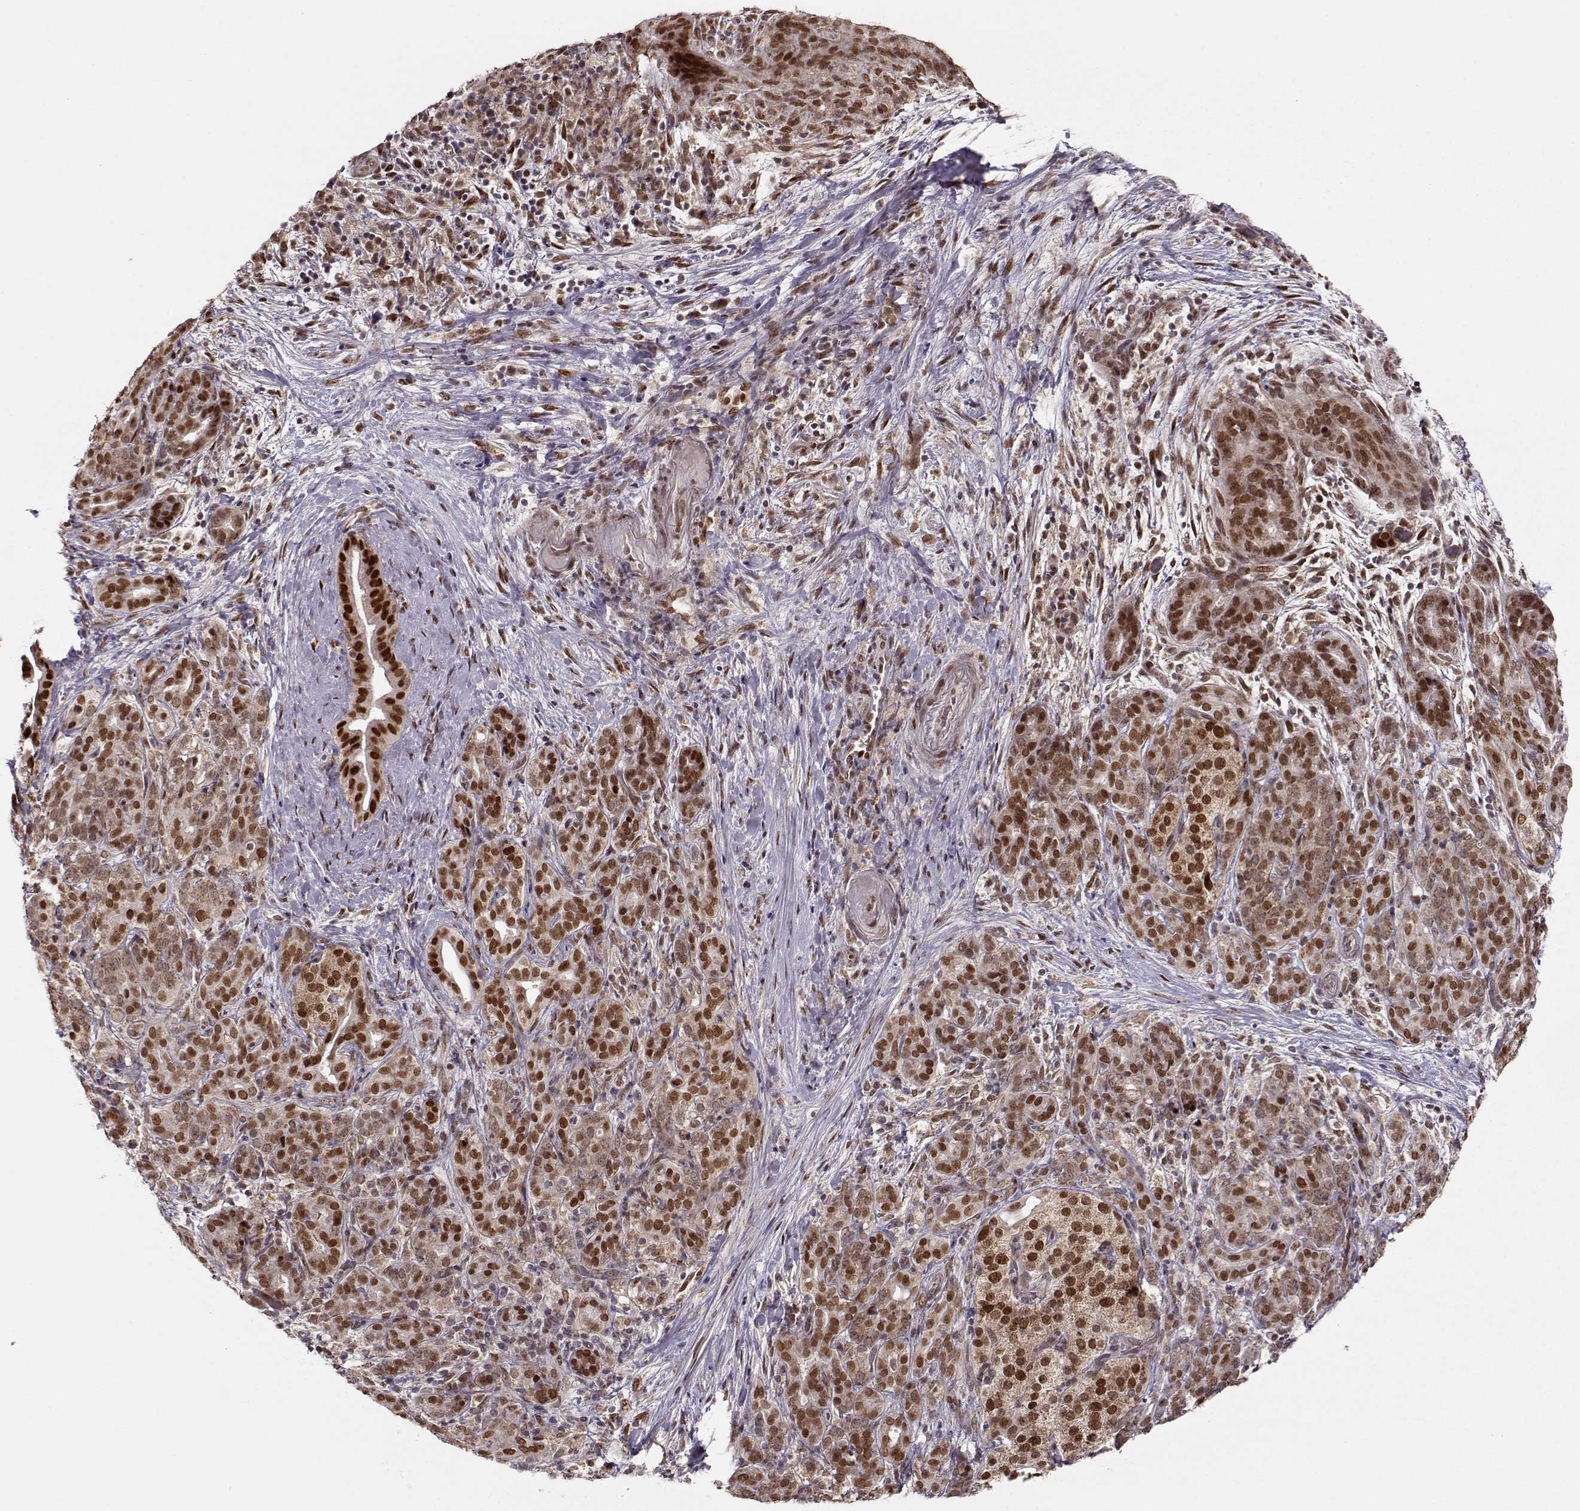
{"staining": {"intensity": "strong", "quantity": ">75%", "location": "nuclear"}, "tissue": "pancreatic cancer", "cell_type": "Tumor cells", "image_type": "cancer", "snomed": [{"axis": "morphology", "description": "Adenocarcinoma, NOS"}, {"axis": "topography", "description": "Pancreas"}], "caption": "Adenocarcinoma (pancreatic) stained with a brown dye displays strong nuclear positive positivity in about >75% of tumor cells.", "gene": "RAI1", "patient": {"sex": "male", "age": 44}}